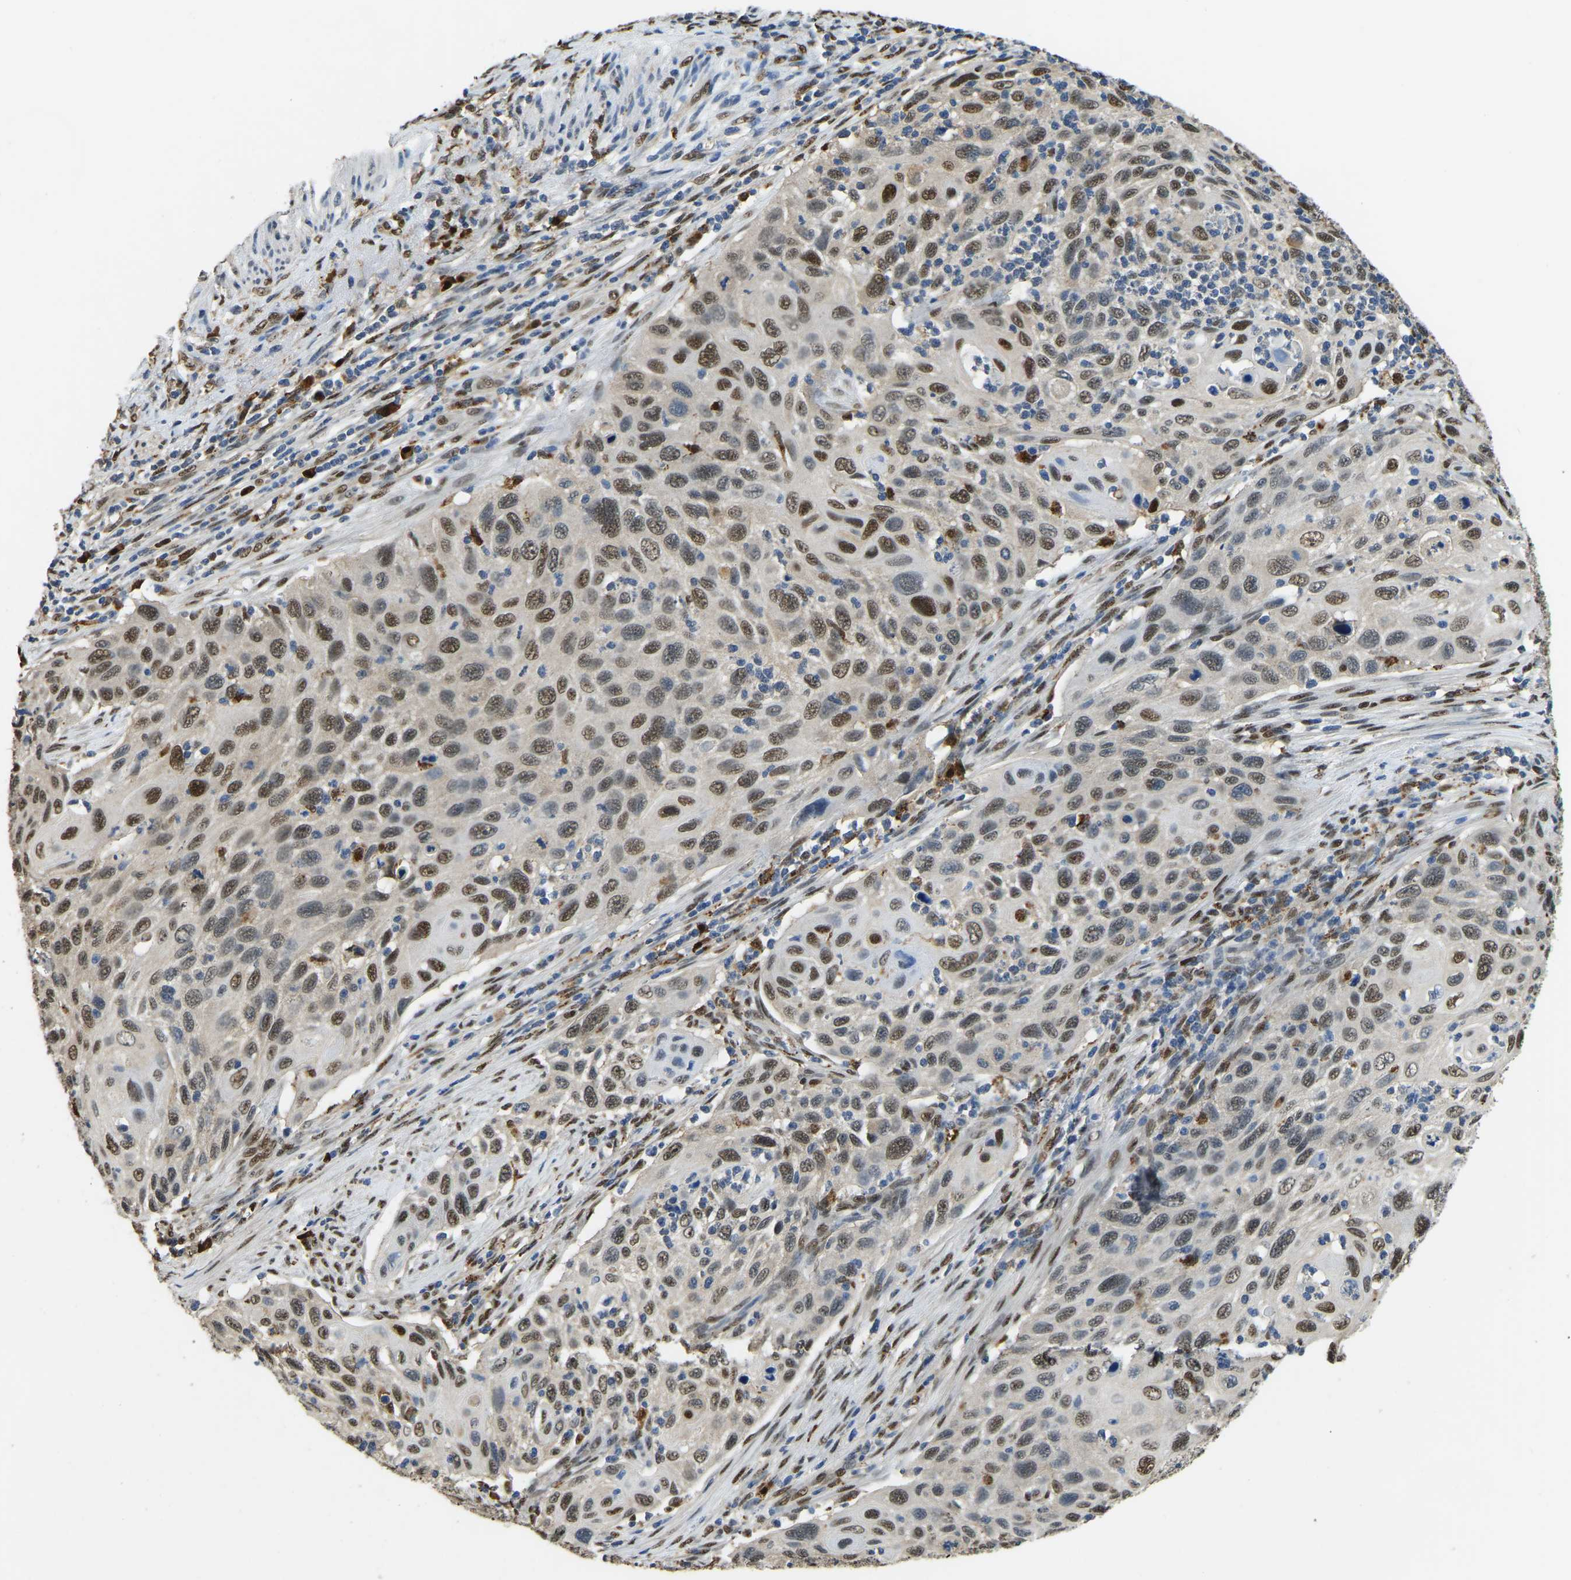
{"staining": {"intensity": "moderate", "quantity": ">75%", "location": "nuclear"}, "tissue": "cervical cancer", "cell_type": "Tumor cells", "image_type": "cancer", "snomed": [{"axis": "morphology", "description": "Squamous cell carcinoma, NOS"}, {"axis": "topography", "description": "Cervix"}], "caption": "Human cervical squamous cell carcinoma stained with a protein marker displays moderate staining in tumor cells.", "gene": "NANS", "patient": {"sex": "female", "age": 70}}